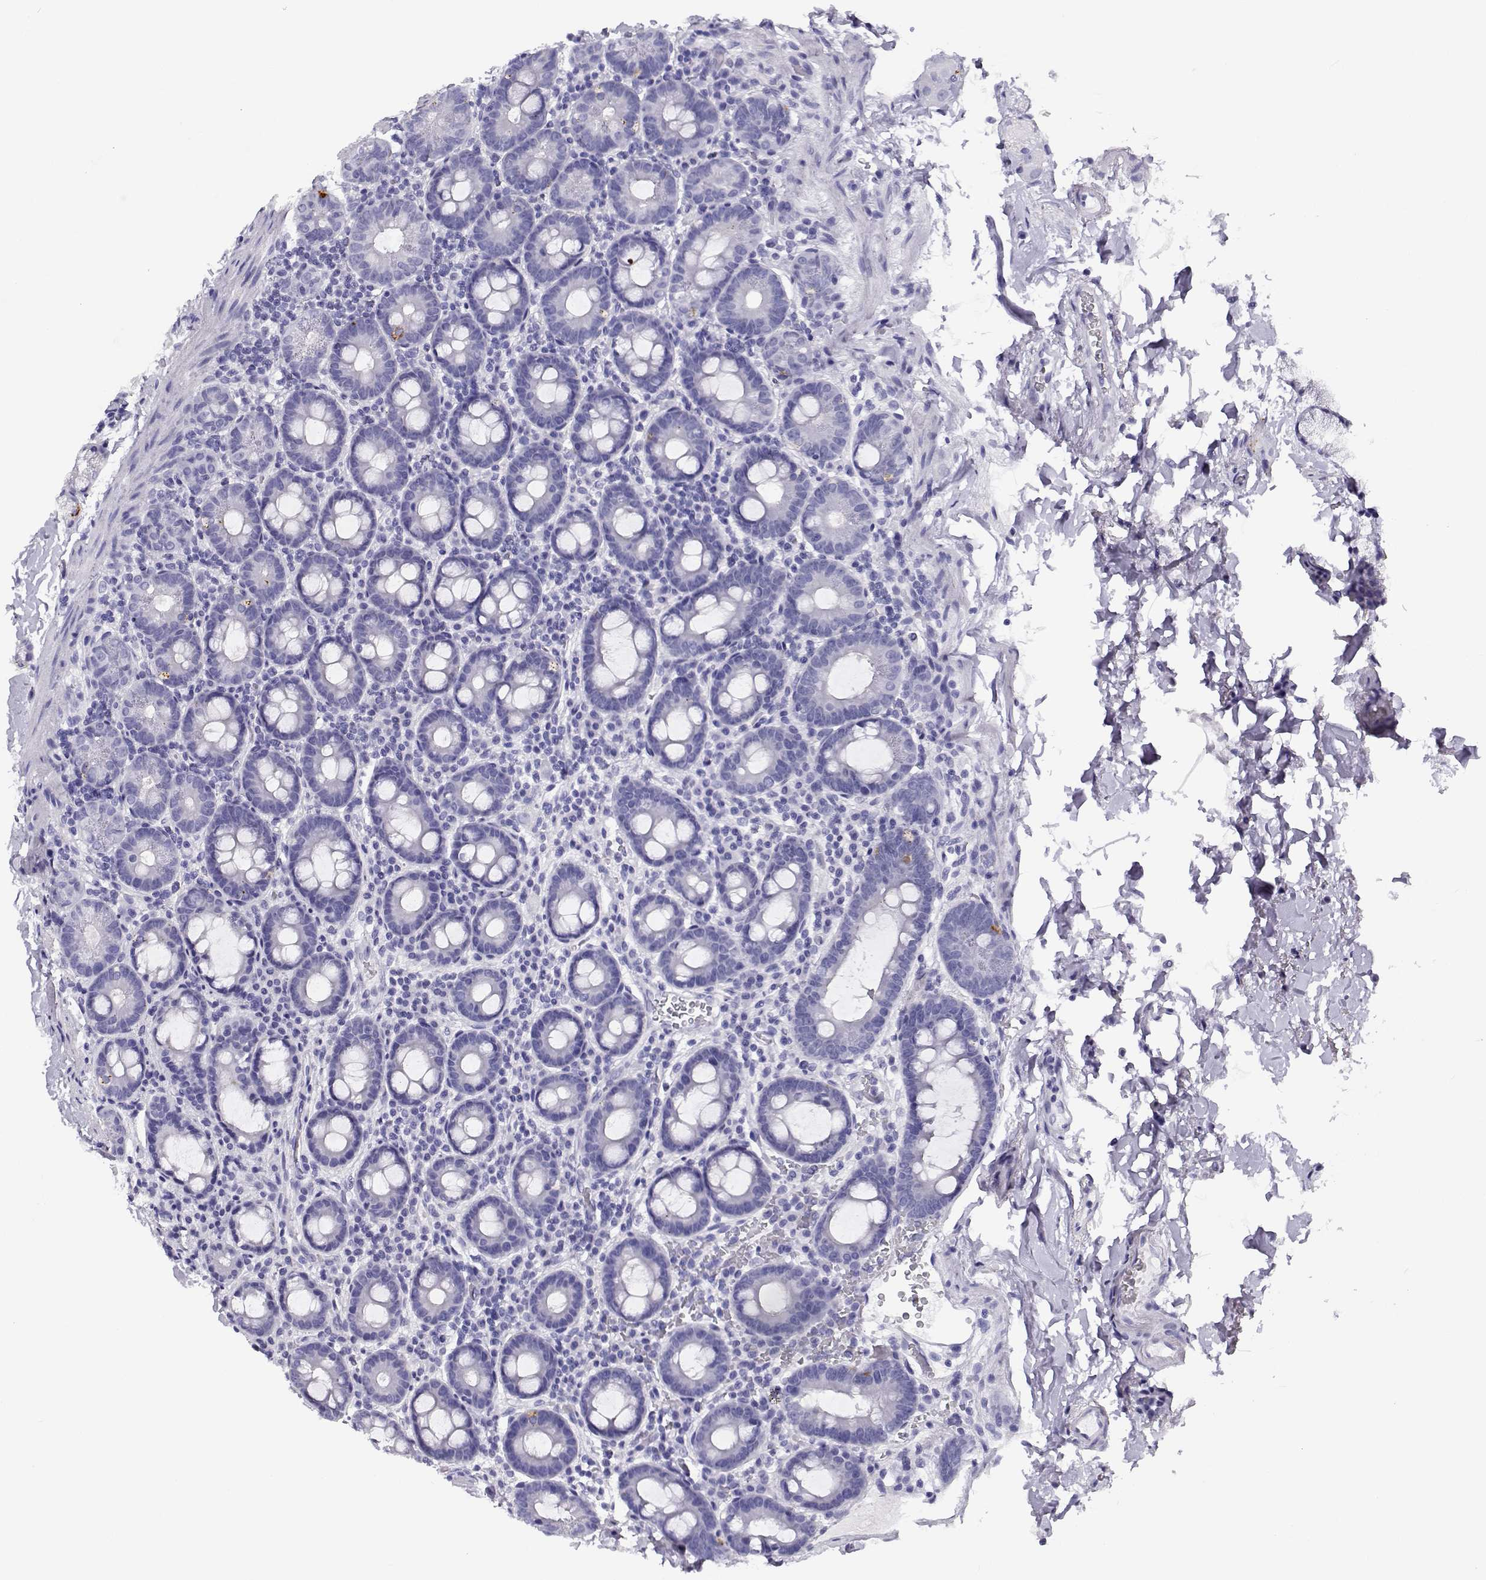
{"staining": {"intensity": "negative", "quantity": "none", "location": "none"}, "tissue": "duodenum", "cell_type": "Glandular cells", "image_type": "normal", "snomed": [{"axis": "morphology", "description": "Normal tissue, NOS"}, {"axis": "topography", "description": "Duodenum"}], "caption": "This histopathology image is of benign duodenum stained with immunohistochemistry (IHC) to label a protein in brown with the nuclei are counter-stained blue. There is no expression in glandular cells. The staining was performed using DAB to visualize the protein expression in brown, while the nuclei were stained in blue with hematoxylin (Magnification: 20x).", "gene": "RHOXF2B", "patient": {"sex": "male", "age": 59}}